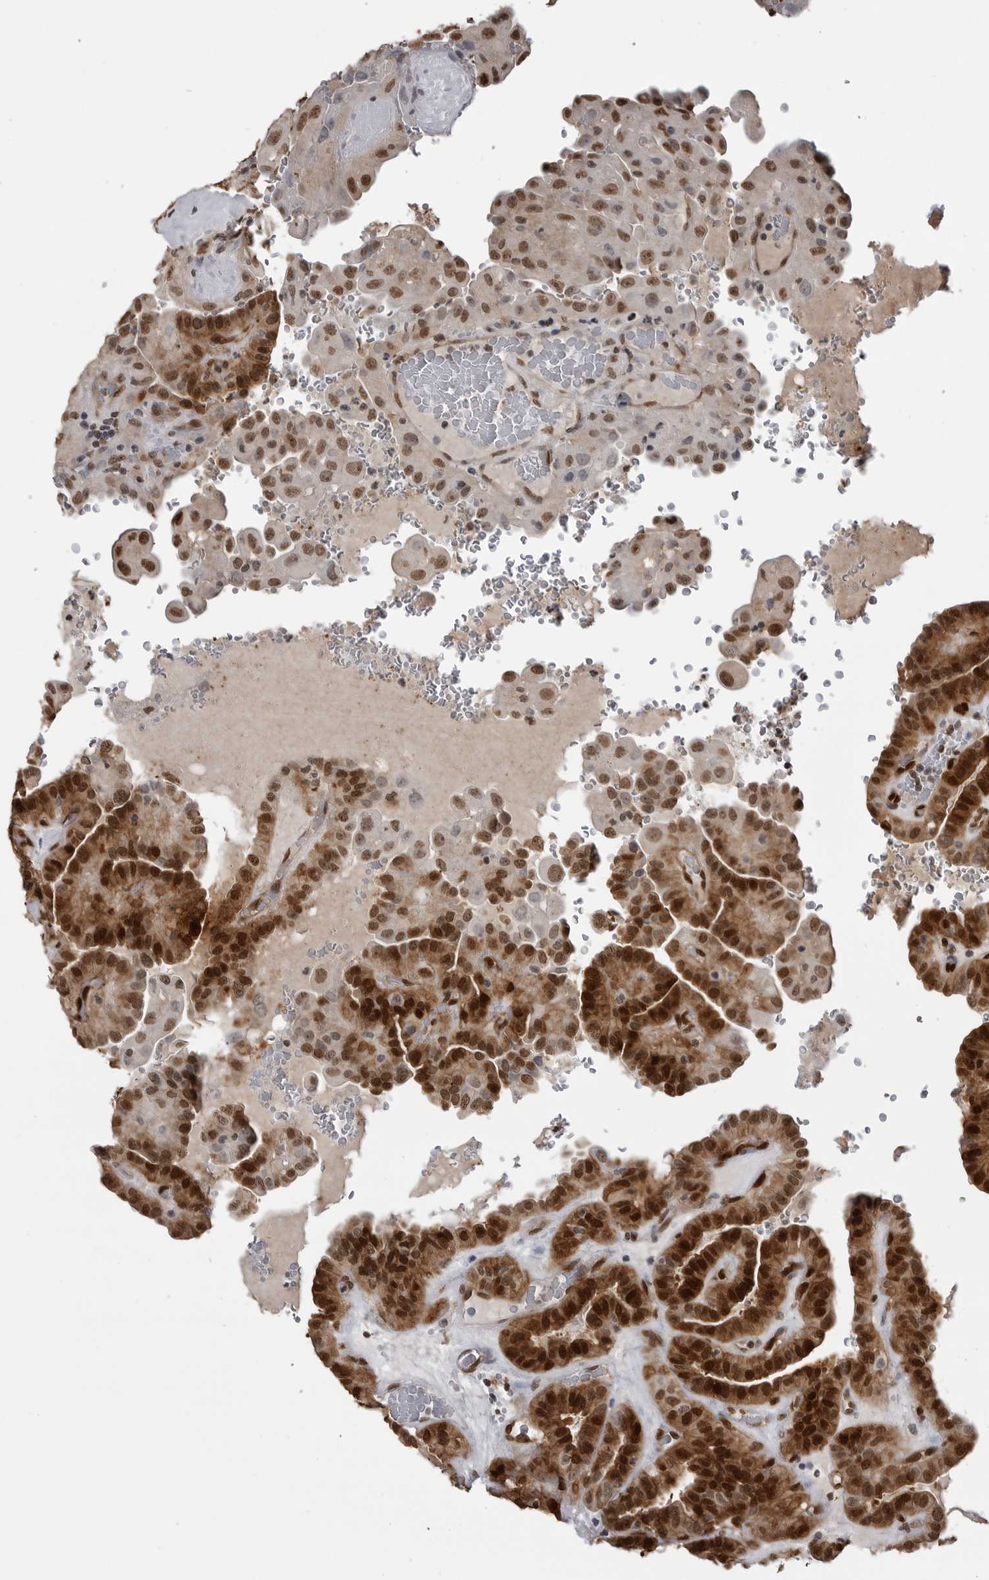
{"staining": {"intensity": "strong", "quantity": ">75%", "location": "cytoplasmic/membranous,nuclear"}, "tissue": "thyroid cancer", "cell_type": "Tumor cells", "image_type": "cancer", "snomed": [{"axis": "morphology", "description": "Papillary adenocarcinoma, NOS"}, {"axis": "topography", "description": "Thyroid gland"}], "caption": "Immunohistochemistry (IHC) of thyroid cancer shows high levels of strong cytoplasmic/membranous and nuclear positivity in approximately >75% of tumor cells.", "gene": "SMAD2", "patient": {"sex": "male", "age": 77}}